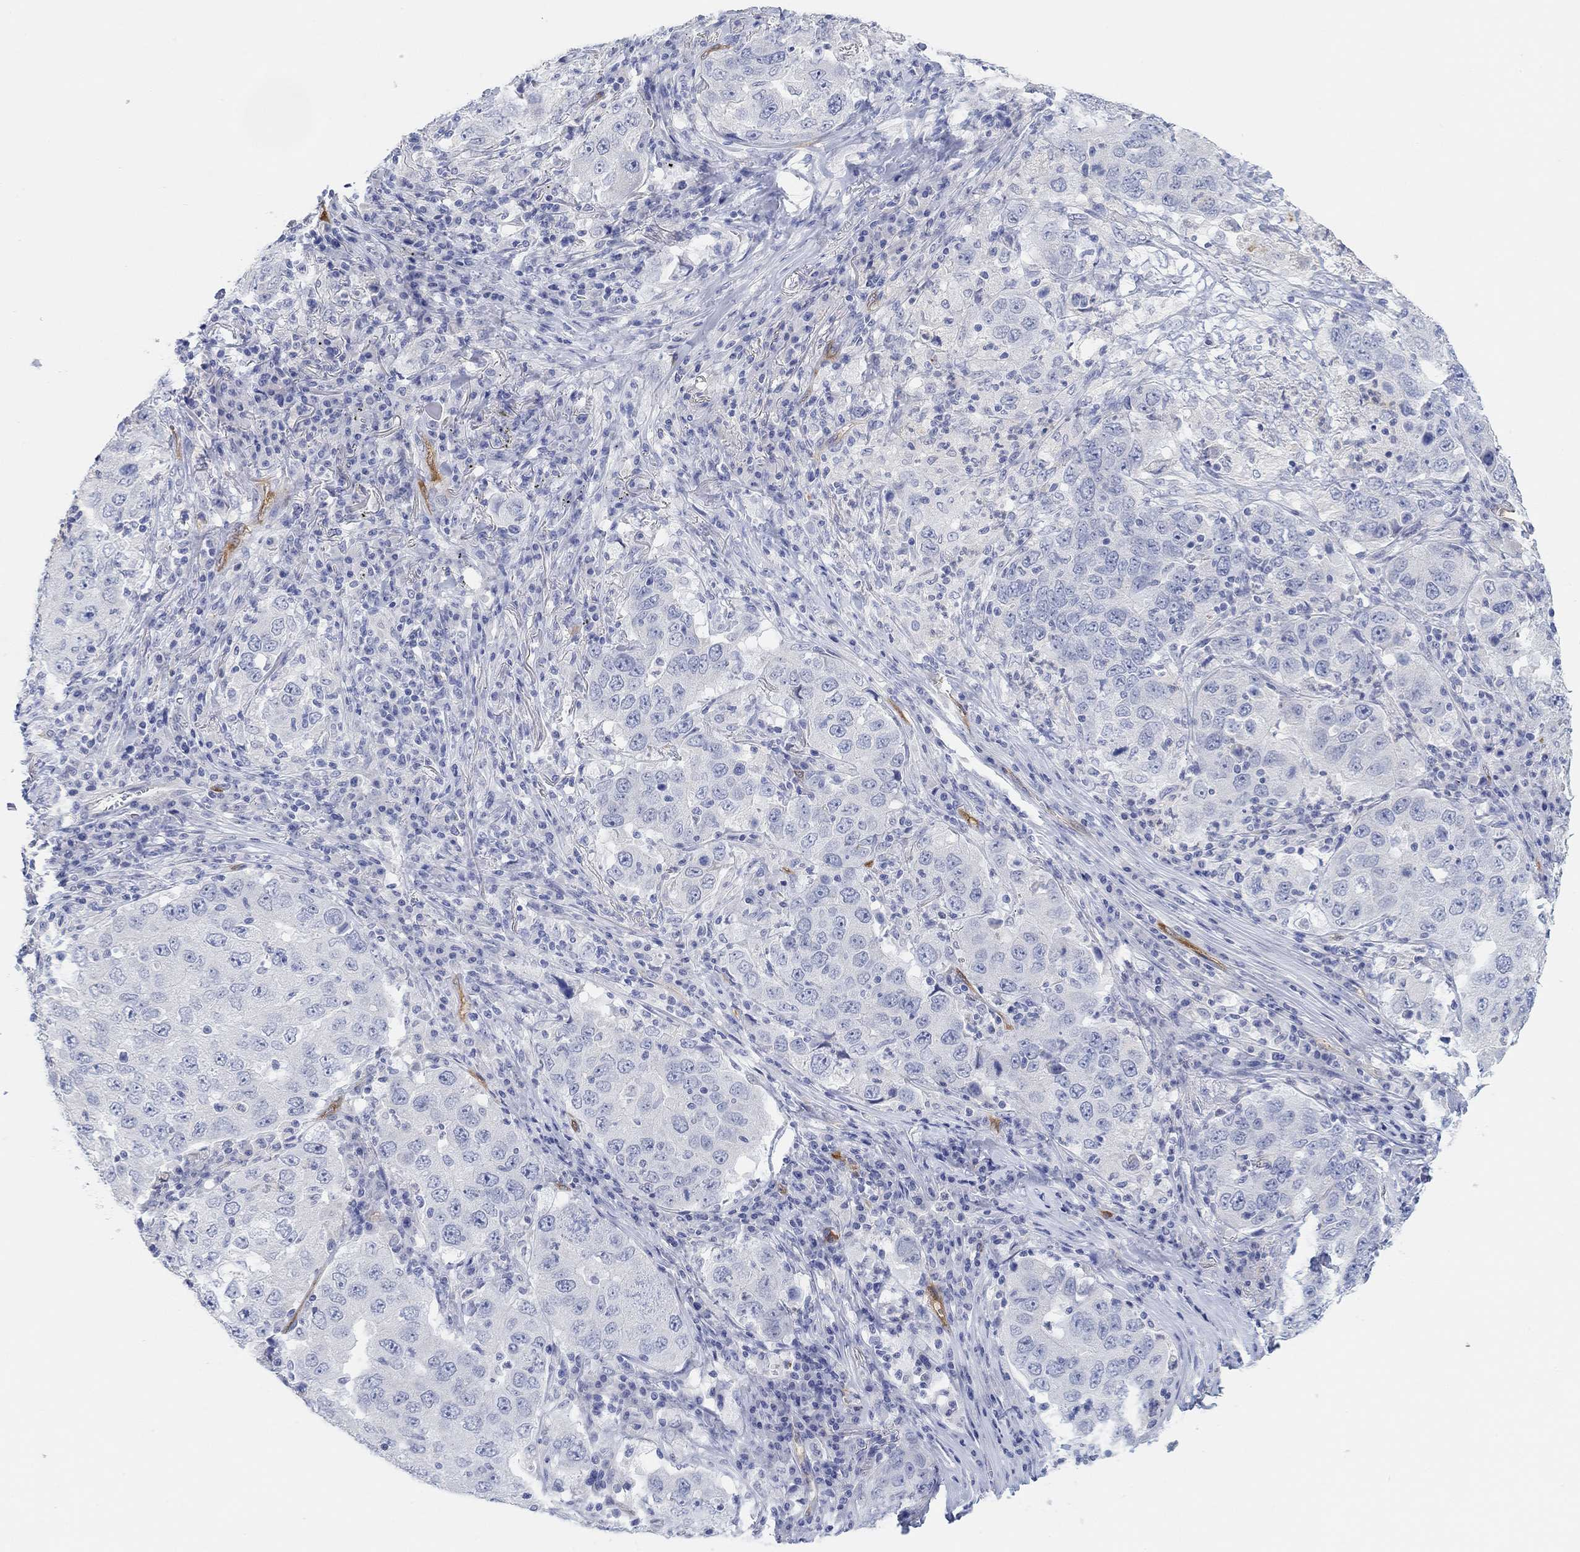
{"staining": {"intensity": "negative", "quantity": "none", "location": "none"}, "tissue": "lung cancer", "cell_type": "Tumor cells", "image_type": "cancer", "snomed": [{"axis": "morphology", "description": "Adenocarcinoma, NOS"}, {"axis": "topography", "description": "Lung"}], "caption": "Immunohistochemistry micrograph of neoplastic tissue: lung cancer (adenocarcinoma) stained with DAB exhibits no significant protein staining in tumor cells. (Brightfield microscopy of DAB (3,3'-diaminobenzidine) IHC at high magnification).", "gene": "VAT1L", "patient": {"sex": "male", "age": 73}}